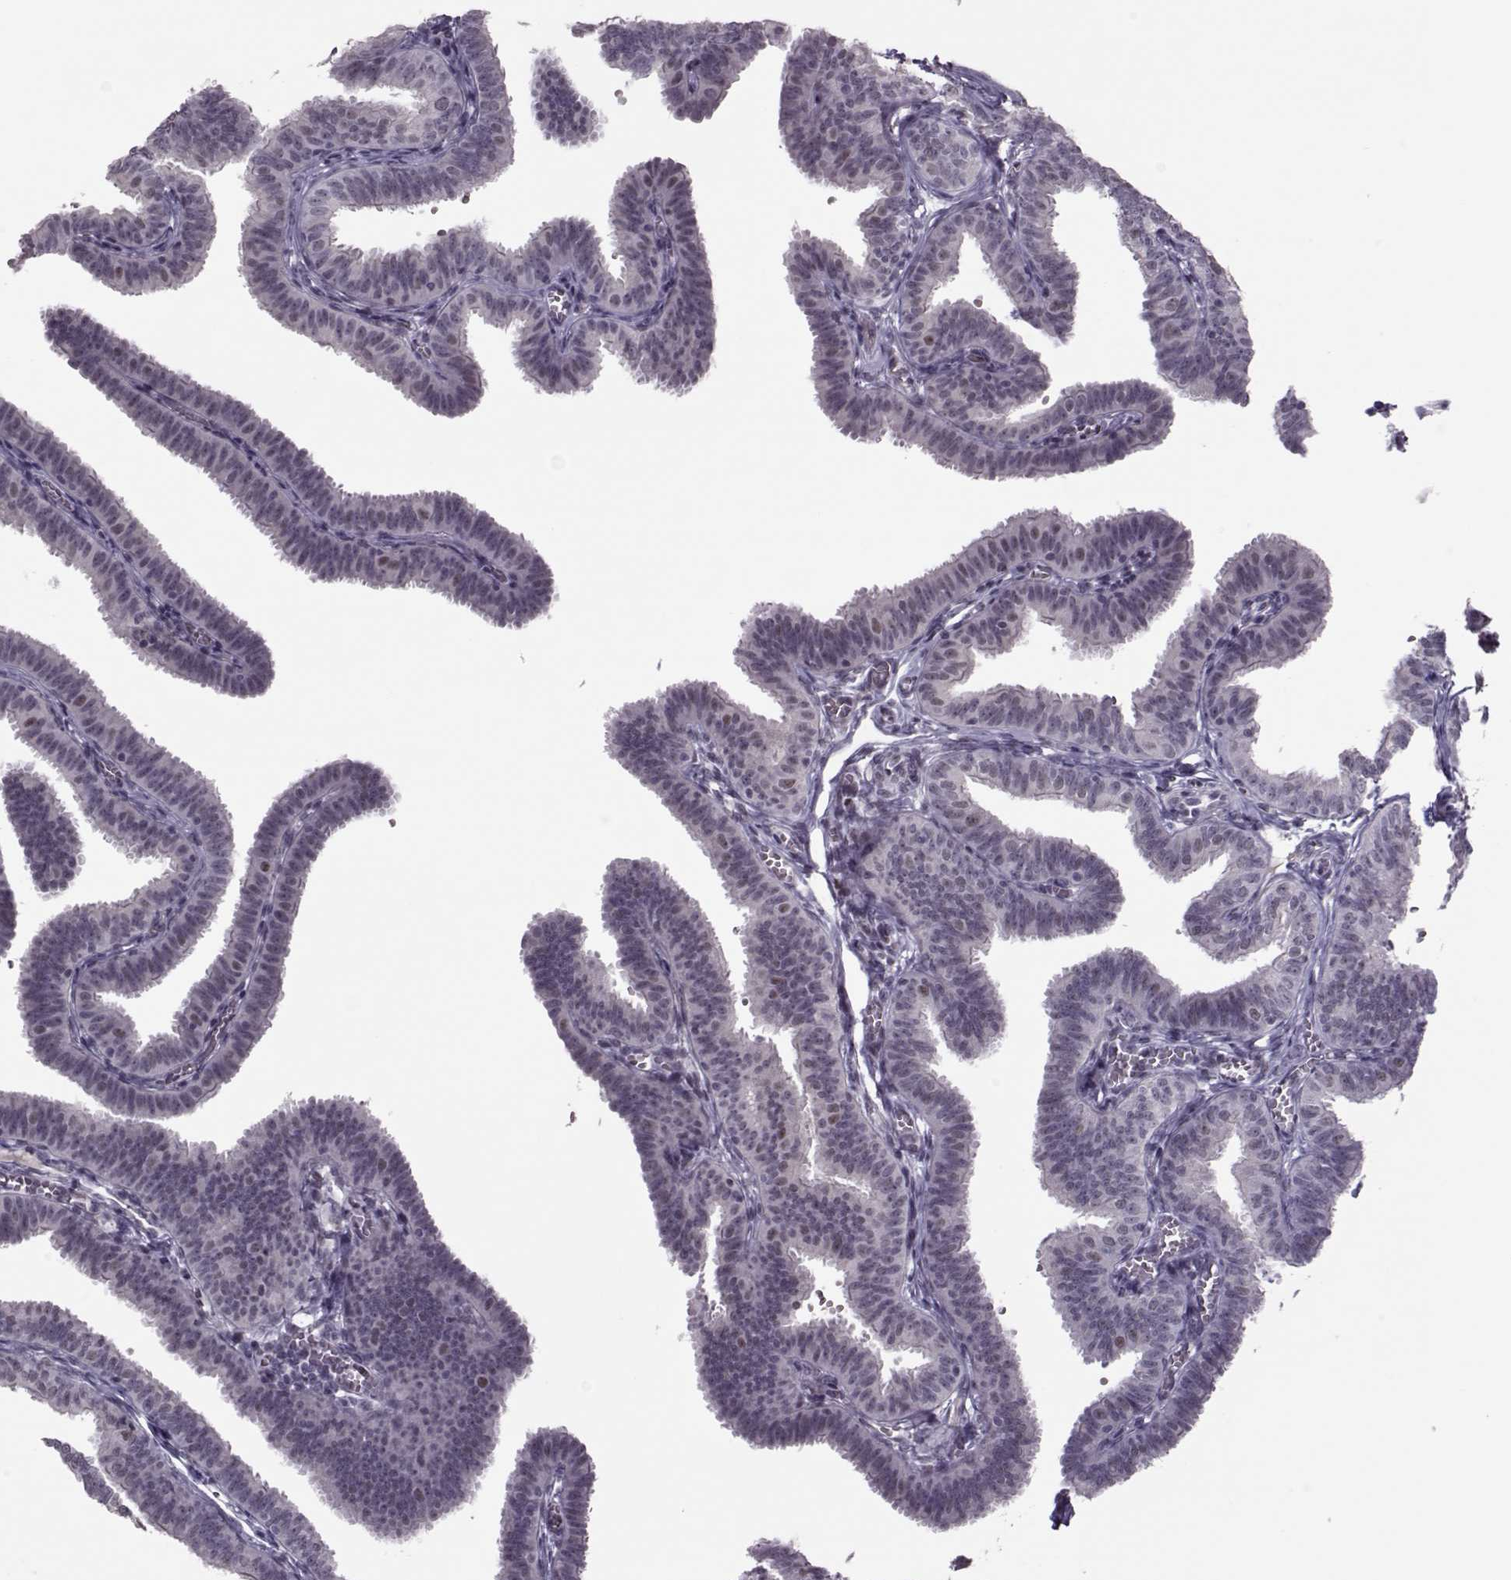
{"staining": {"intensity": "negative", "quantity": "none", "location": "none"}, "tissue": "fallopian tube", "cell_type": "Glandular cells", "image_type": "normal", "snomed": [{"axis": "morphology", "description": "Normal tissue, NOS"}, {"axis": "topography", "description": "Fallopian tube"}], "caption": "This is an immunohistochemistry histopathology image of unremarkable fallopian tube. There is no expression in glandular cells.", "gene": "LIN28A", "patient": {"sex": "female", "age": 25}}